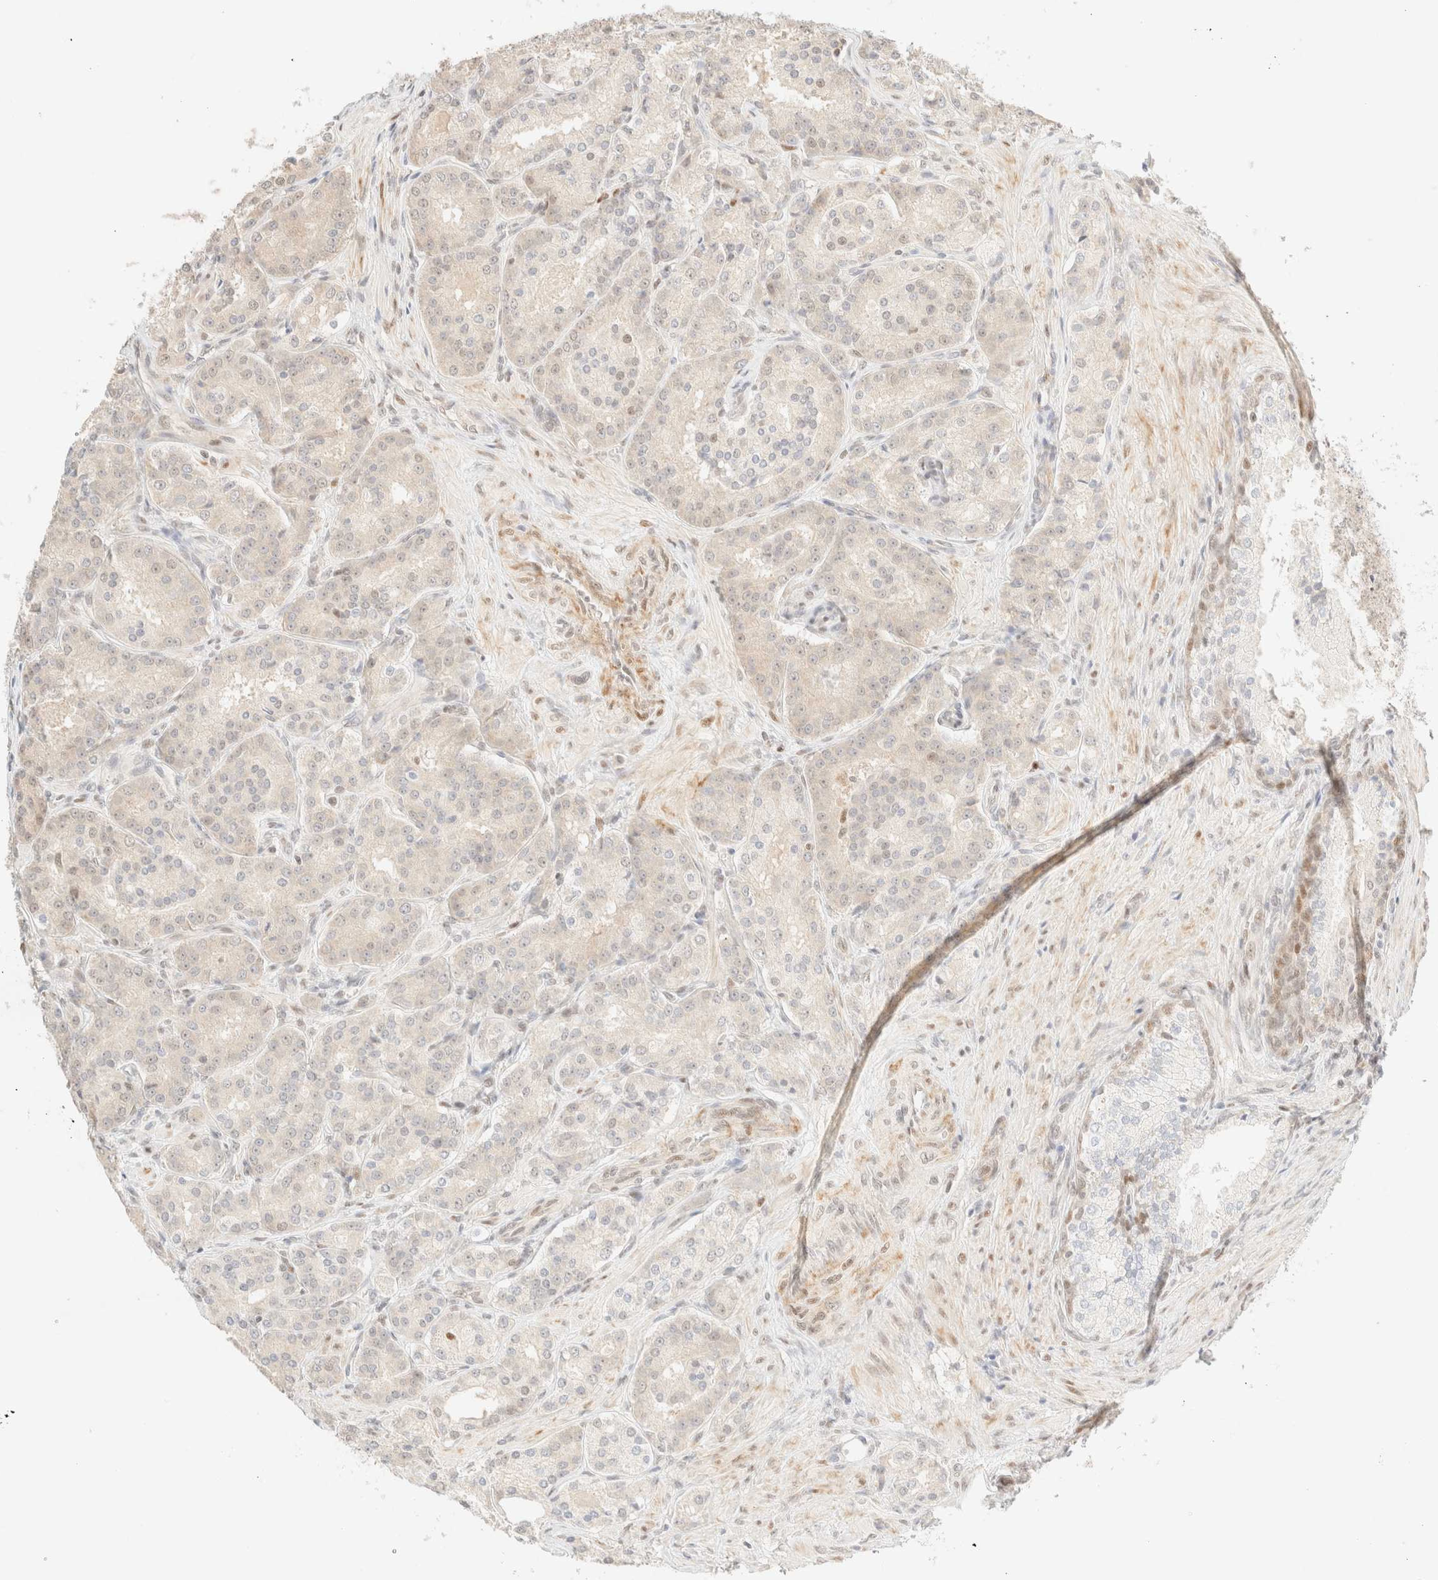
{"staining": {"intensity": "negative", "quantity": "none", "location": "none"}, "tissue": "prostate cancer", "cell_type": "Tumor cells", "image_type": "cancer", "snomed": [{"axis": "morphology", "description": "Adenocarcinoma, High grade"}, {"axis": "topography", "description": "Prostate"}], "caption": "A micrograph of prostate cancer (adenocarcinoma (high-grade)) stained for a protein reveals no brown staining in tumor cells. (DAB (3,3'-diaminobenzidine) IHC with hematoxylin counter stain).", "gene": "TSR1", "patient": {"sex": "male", "age": 60}}